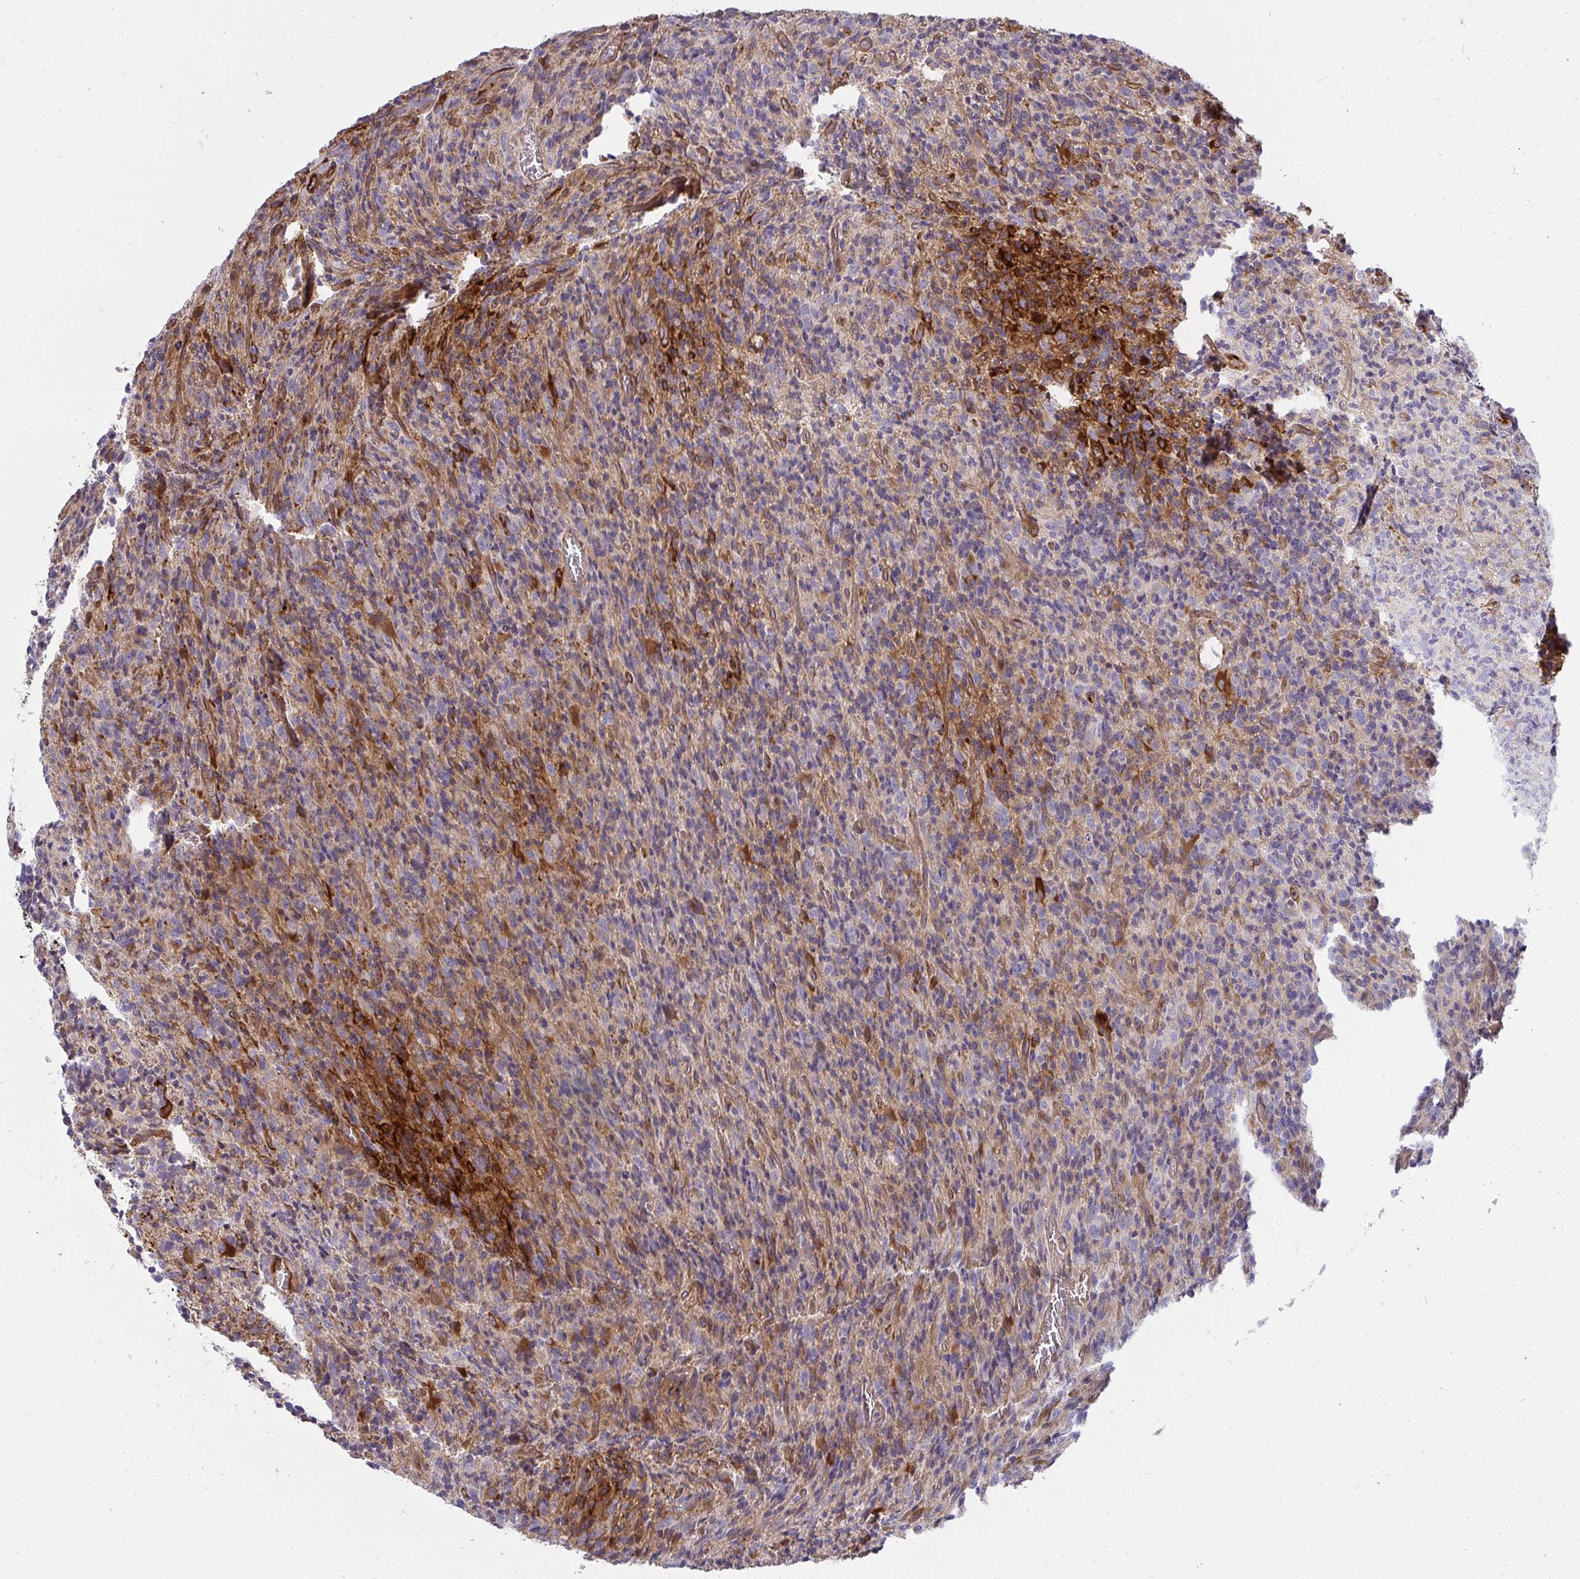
{"staining": {"intensity": "moderate", "quantity": "25%-75%", "location": "cytoplasmic/membranous"}, "tissue": "glioma", "cell_type": "Tumor cells", "image_type": "cancer", "snomed": [{"axis": "morphology", "description": "Glioma, malignant, High grade"}, {"axis": "topography", "description": "Brain"}], "caption": "Immunohistochemical staining of human glioma displays medium levels of moderate cytoplasmic/membranous protein expression in approximately 25%-75% of tumor cells. (Brightfield microscopy of DAB IHC at high magnification).", "gene": "IFIT3", "patient": {"sex": "male", "age": 76}}